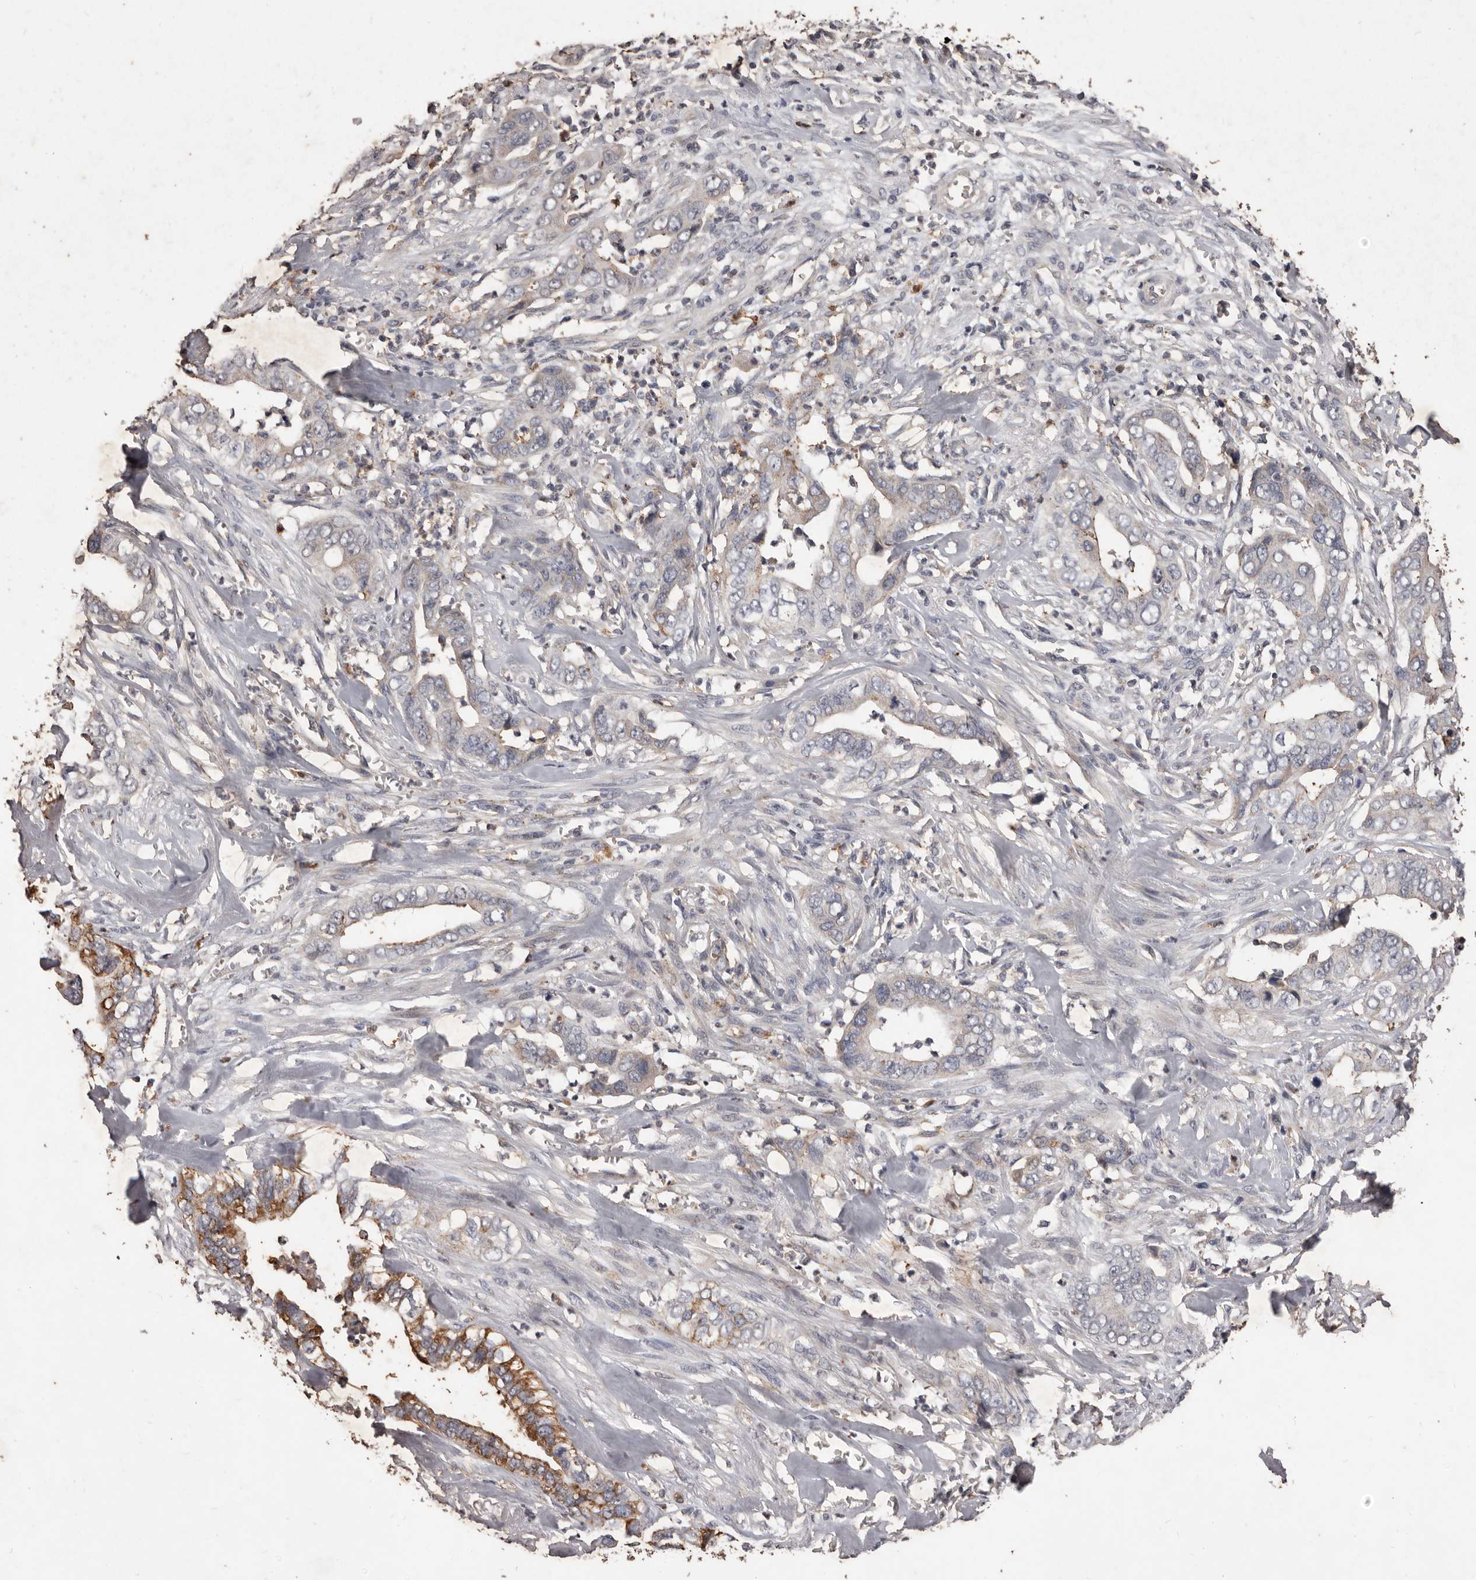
{"staining": {"intensity": "moderate", "quantity": "<25%", "location": "cytoplasmic/membranous"}, "tissue": "liver cancer", "cell_type": "Tumor cells", "image_type": "cancer", "snomed": [{"axis": "morphology", "description": "Cholangiocarcinoma"}, {"axis": "topography", "description": "Liver"}], "caption": "Tumor cells reveal moderate cytoplasmic/membranous positivity in about <25% of cells in liver cancer.", "gene": "CXCL14", "patient": {"sex": "female", "age": 79}}